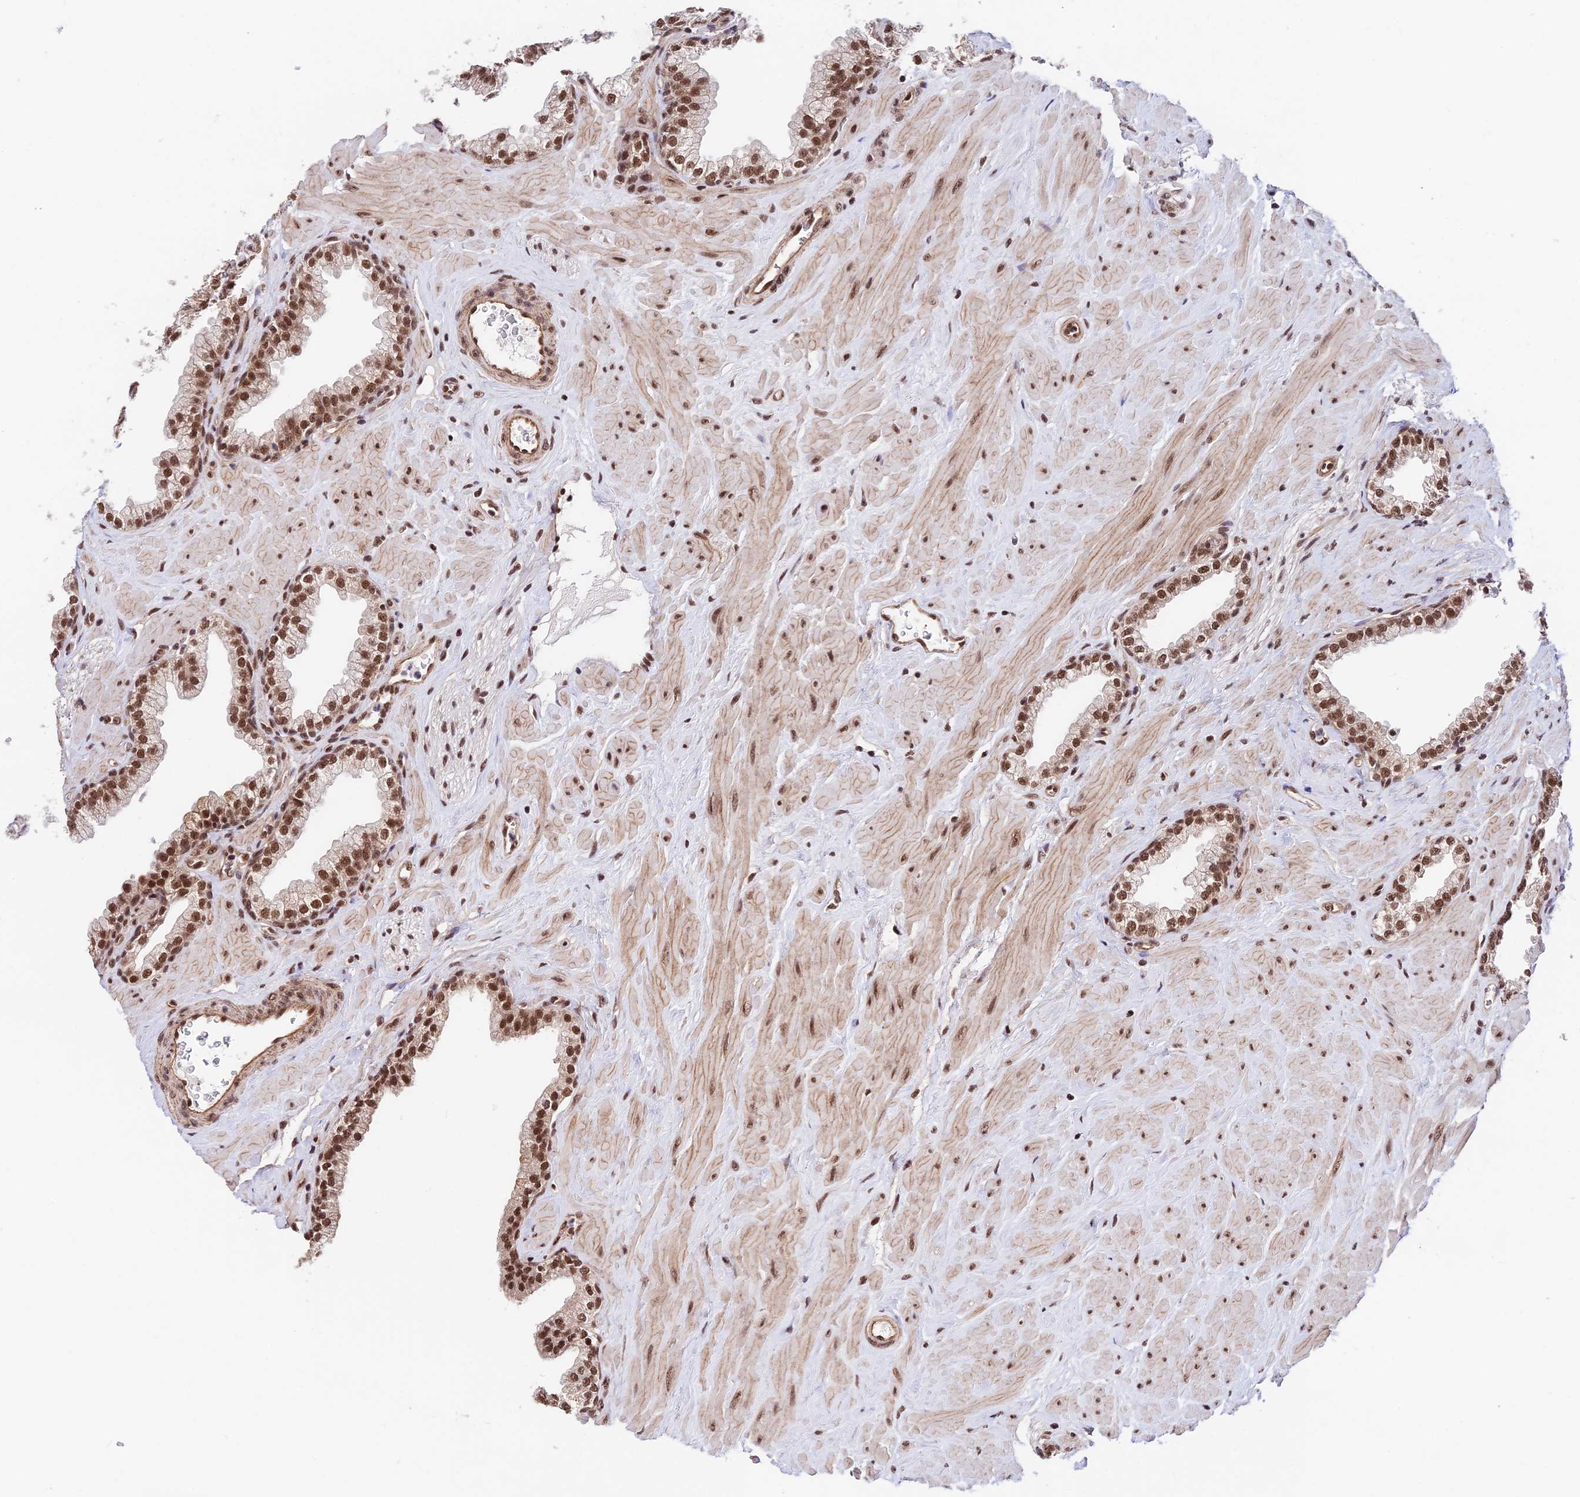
{"staining": {"intensity": "moderate", "quantity": ">75%", "location": "nuclear"}, "tissue": "prostate", "cell_type": "Glandular cells", "image_type": "normal", "snomed": [{"axis": "morphology", "description": "Normal tissue, NOS"}, {"axis": "morphology", "description": "Urothelial carcinoma, Low grade"}, {"axis": "topography", "description": "Urinary bladder"}, {"axis": "topography", "description": "Prostate"}], "caption": "Immunohistochemistry (IHC) photomicrograph of unremarkable human prostate stained for a protein (brown), which displays medium levels of moderate nuclear staining in approximately >75% of glandular cells.", "gene": "RBM42", "patient": {"sex": "male", "age": 60}}